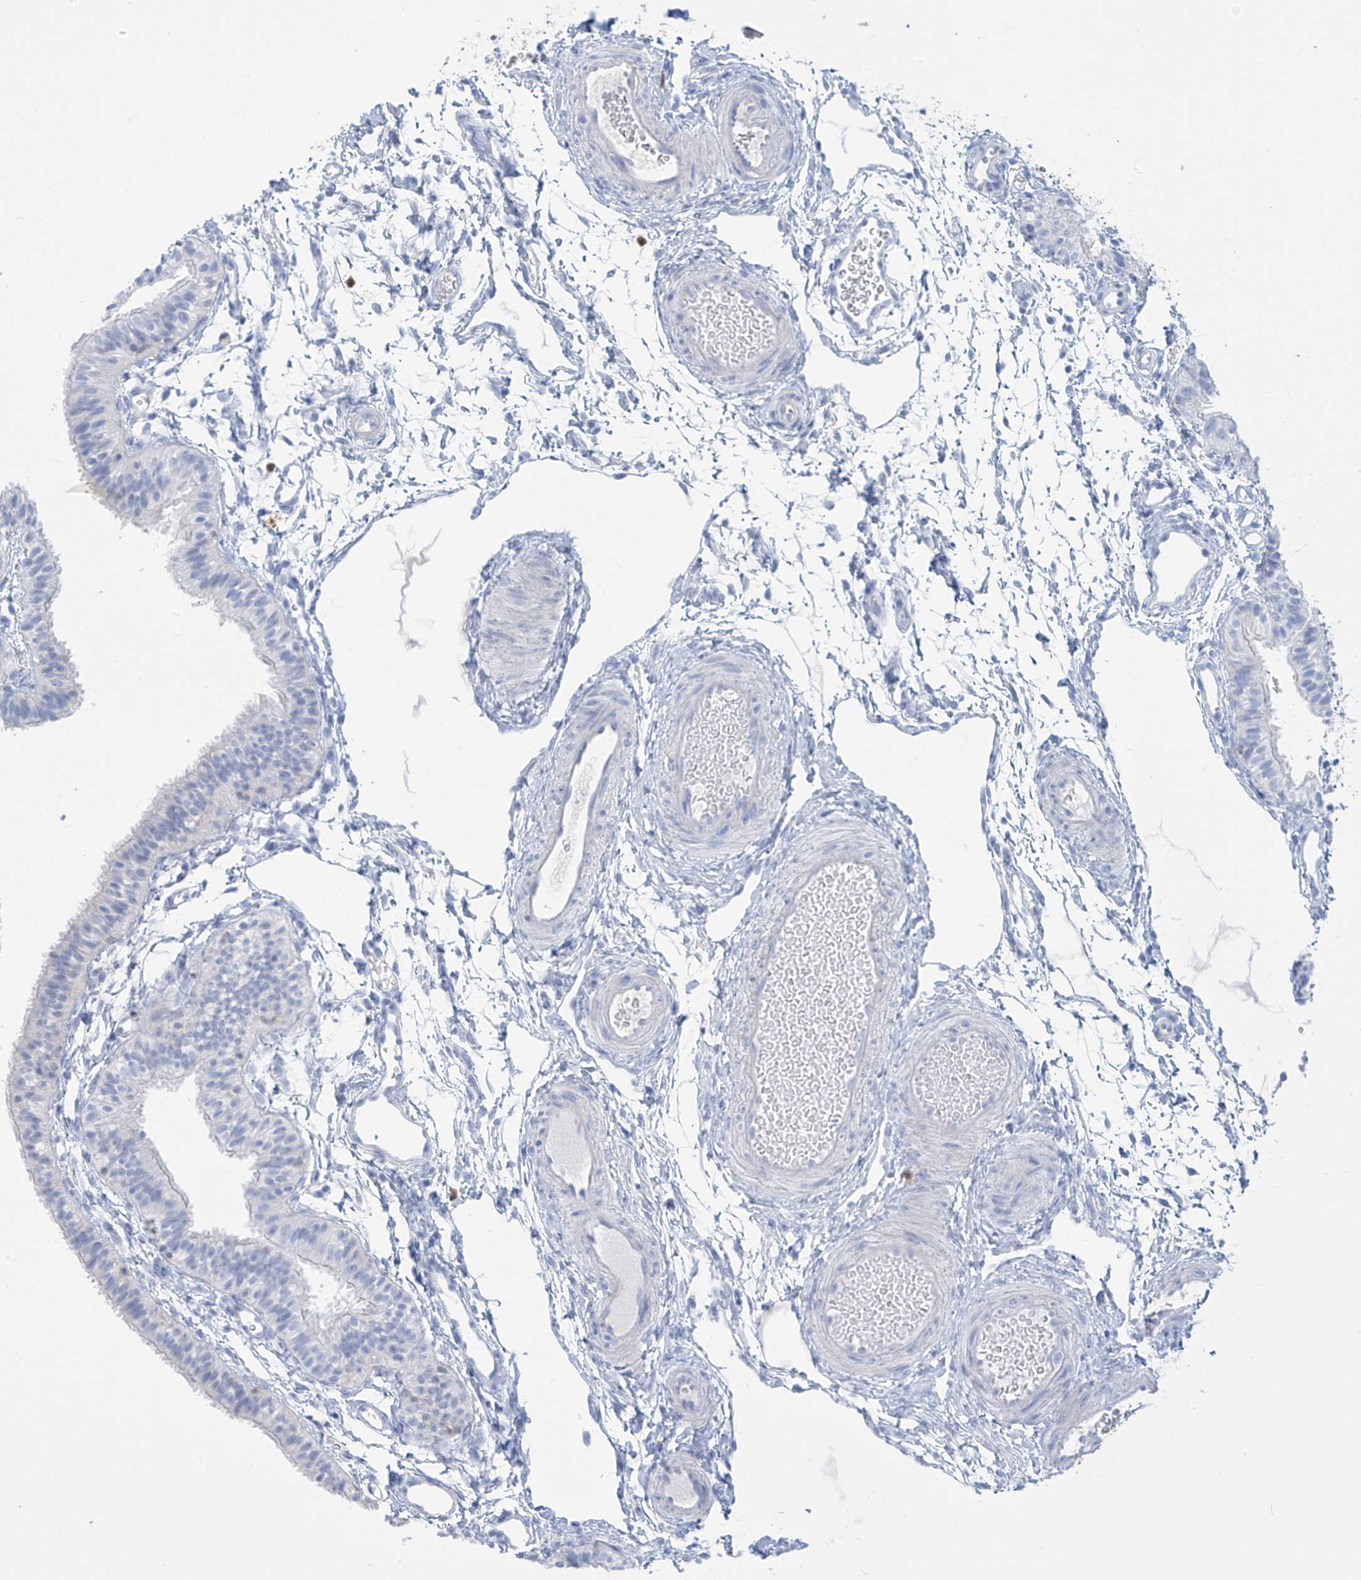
{"staining": {"intensity": "negative", "quantity": "none", "location": "none"}, "tissue": "fallopian tube", "cell_type": "Glandular cells", "image_type": "normal", "snomed": [{"axis": "morphology", "description": "Normal tissue, NOS"}, {"axis": "topography", "description": "Fallopian tube"}], "caption": "High power microscopy photomicrograph of an IHC image of unremarkable fallopian tube, revealing no significant staining in glandular cells.", "gene": "TRMT2B", "patient": {"sex": "female", "age": 35}}